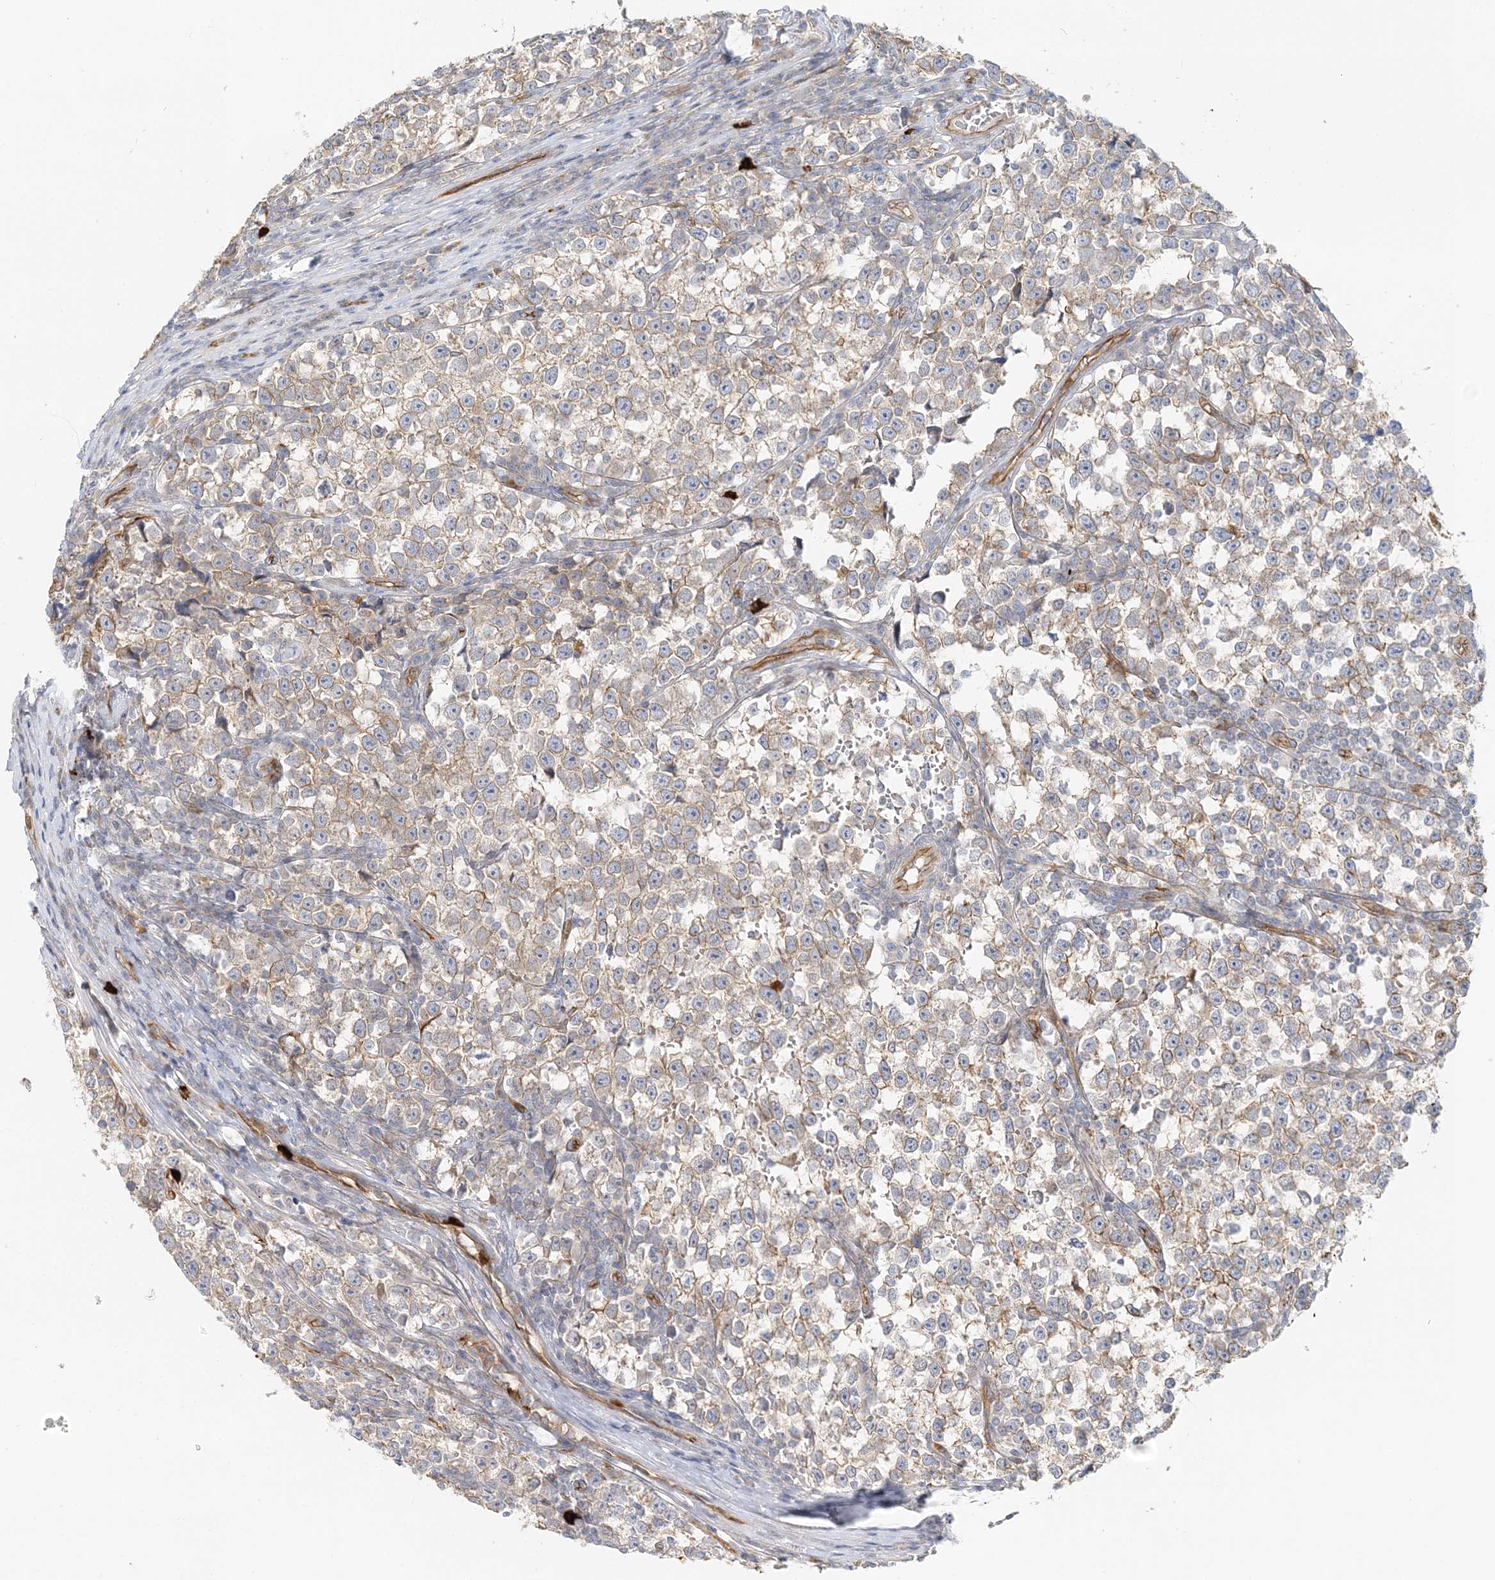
{"staining": {"intensity": "weak", "quantity": ">75%", "location": "cytoplasmic/membranous"}, "tissue": "testis cancer", "cell_type": "Tumor cells", "image_type": "cancer", "snomed": [{"axis": "morphology", "description": "Normal tissue, NOS"}, {"axis": "morphology", "description": "Seminoma, NOS"}, {"axis": "topography", "description": "Testis"}], "caption": "Brown immunohistochemical staining in human testis cancer (seminoma) reveals weak cytoplasmic/membranous staining in approximately >75% of tumor cells.", "gene": "DNAH1", "patient": {"sex": "male", "age": 43}}